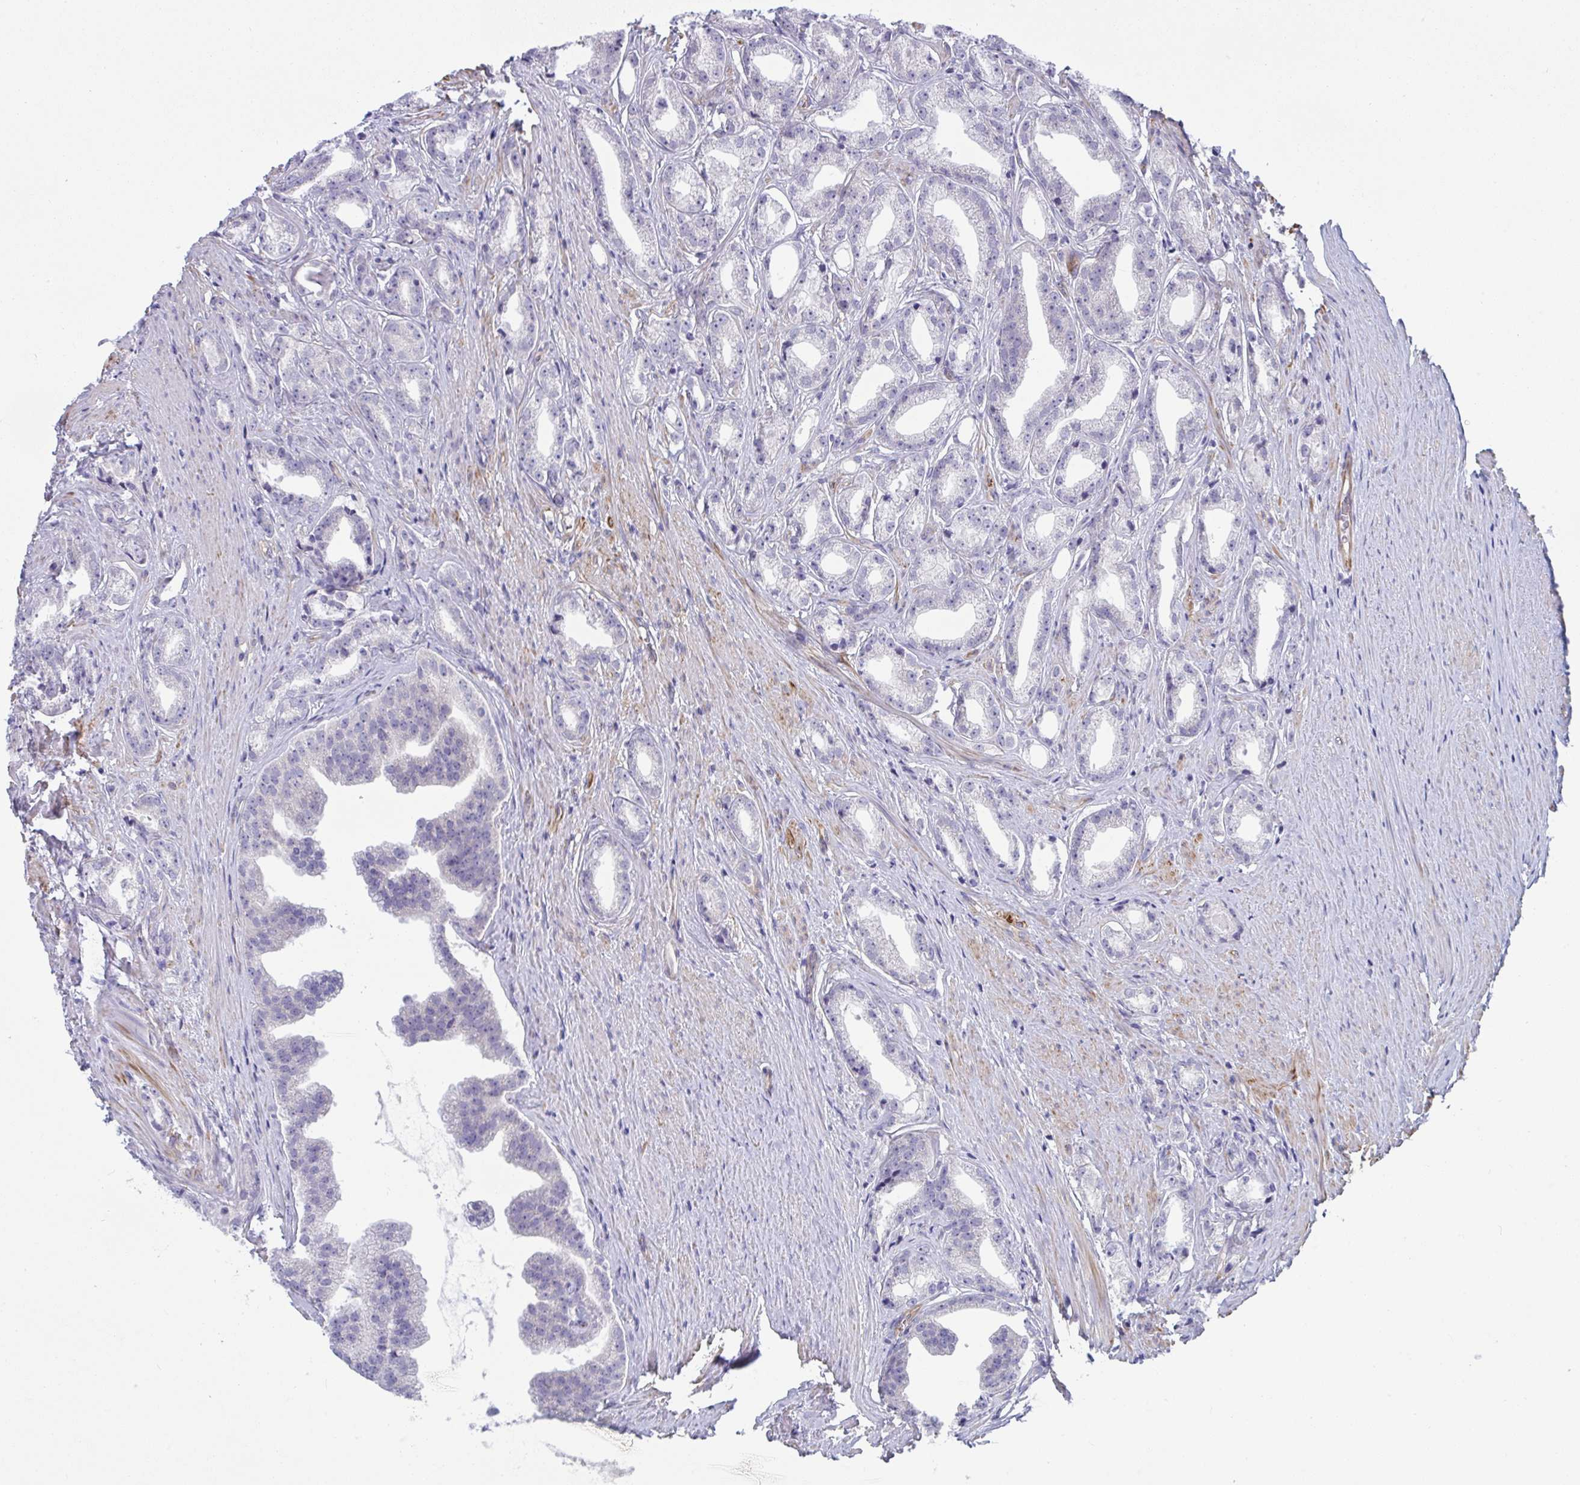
{"staining": {"intensity": "negative", "quantity": "none", "location": "none"}, "tissue": "prostate cancer", "cell_type": "Tumor cells", "image_type": "cancer", "snomed": [{"axis": "morphology", "description": "Adenocarcinoma, Low grade"}, {"axis": "topography", "description": "Prostate"}], "caption": "There is no significant positivity in tumor cells of prostate cancer.", "gene": "MYL12A", "patient": {"sex": "male", "age": 65}}